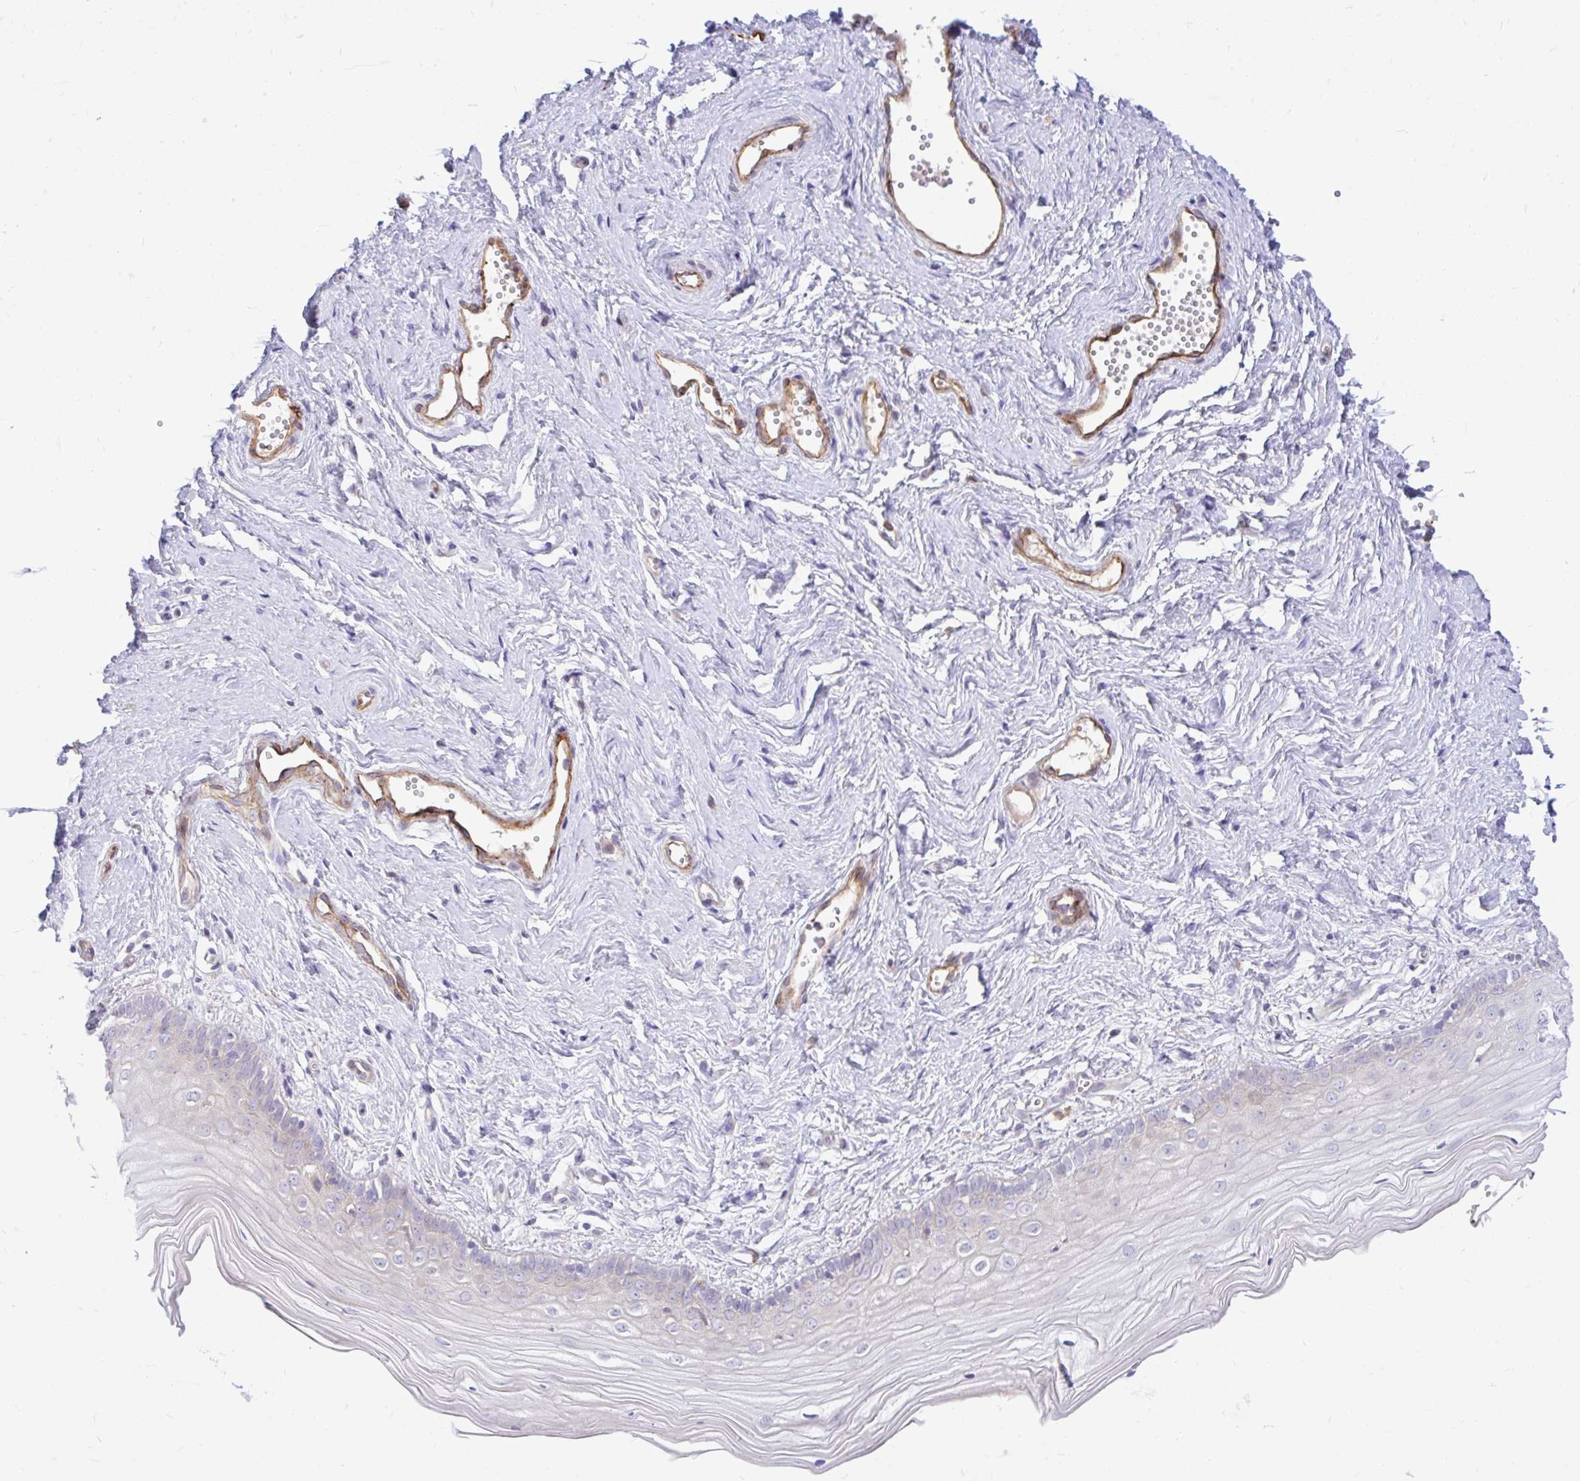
{"staining": {"intensity": "moderate", "quantity": "<25%", "location": "cytoplasmic/membranous"}, "tissue": "vagina", "cell_type": "Squamous epithelial cells", "image_type": "normal", "snomed": [{"axis": "morphology", "description": "Normal tissue, NOS"}, {"axis": "topography", "description": "Vagina"}], "caption": "Vagina stained with immunohistochemistry (IHC) shows moderate cytoplasmic/membranous positivity in about <25% of squamous epithelial cells. The protein is stained brown, and the nuclei are stained in blue (DAB IHC with brightfield microscopy, high magnification).", "gene": "ESPNL", "patient": {"sex": "female", "age": 38}}